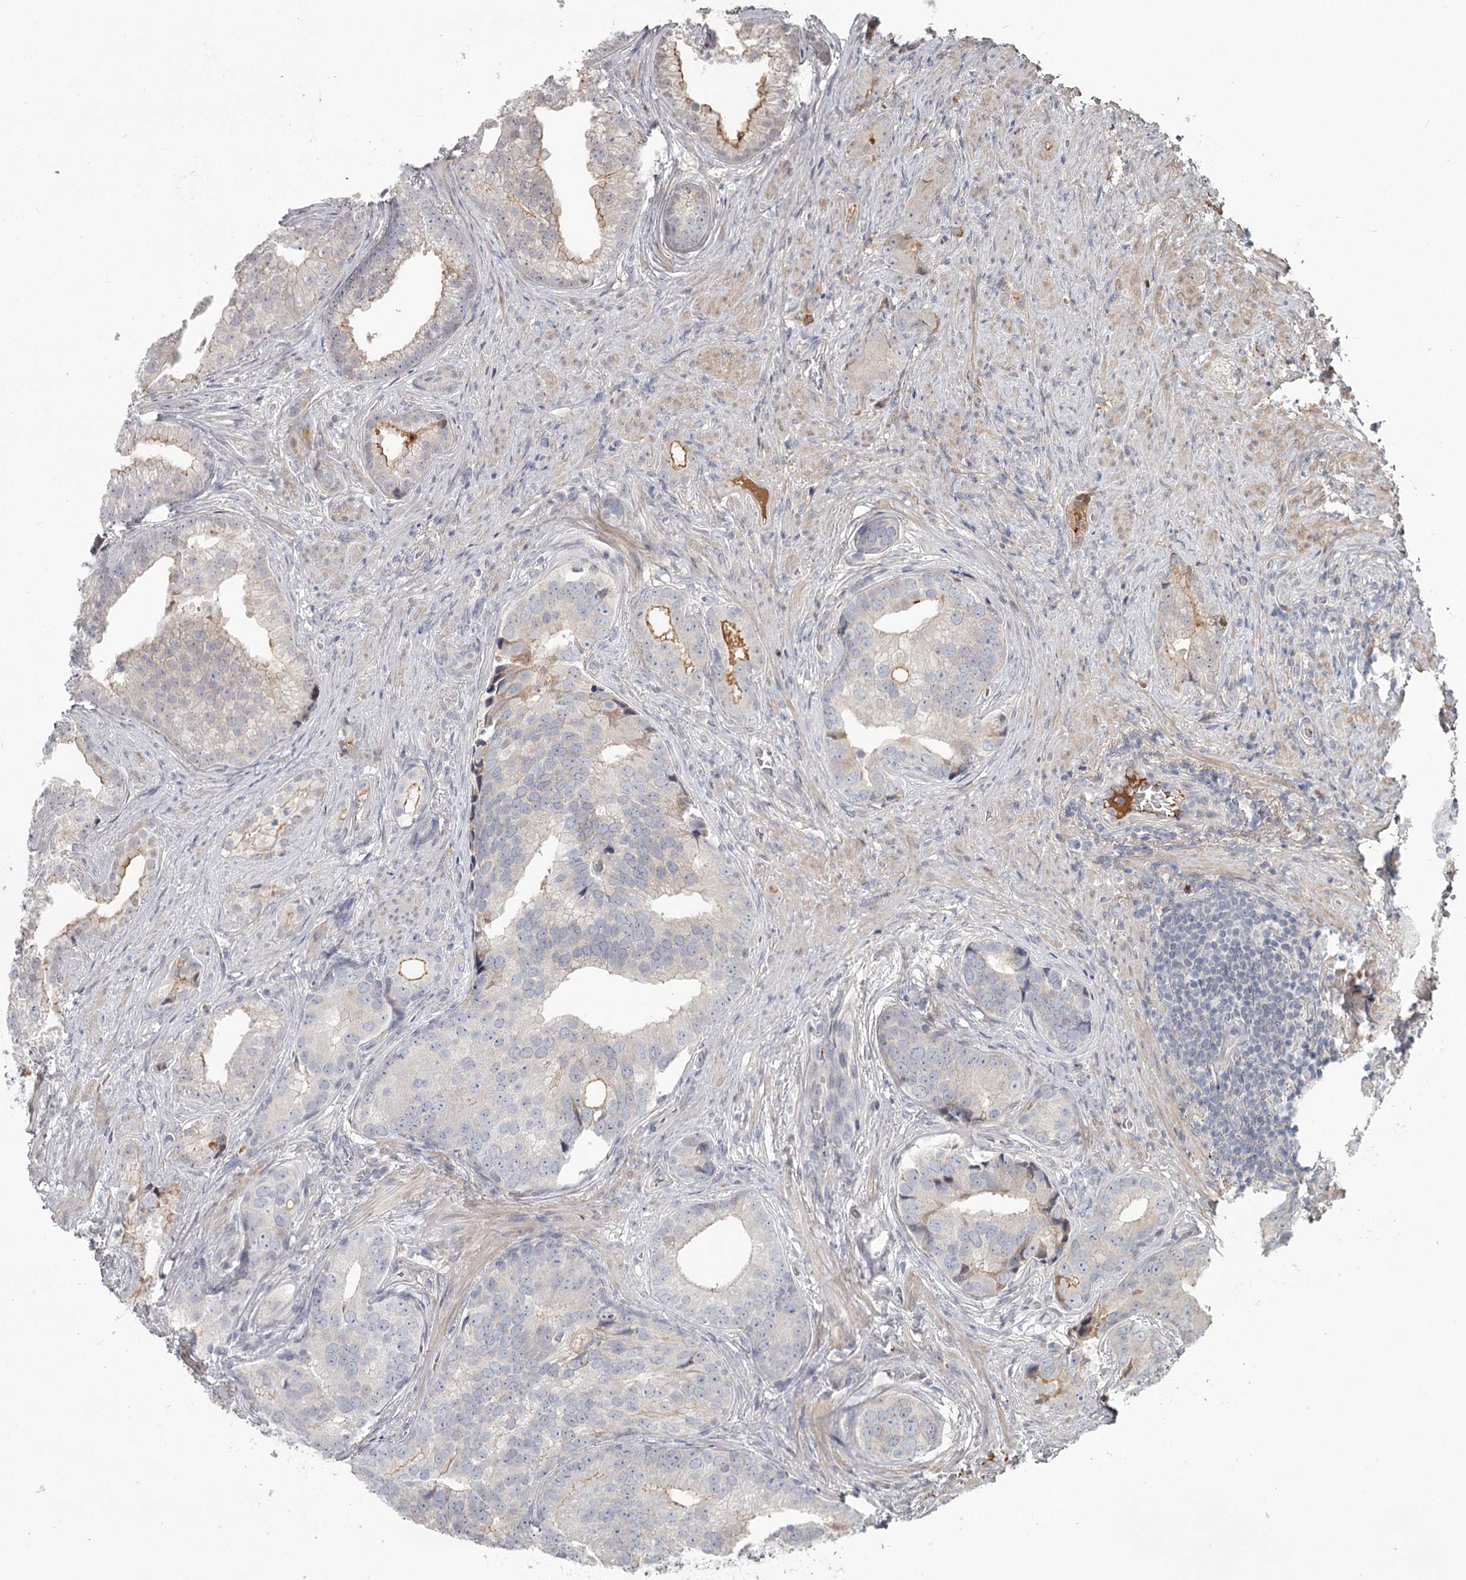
{"staining": {"intensity": "moderate", "quantity": "<25%", "location": "cytoplasmic/membranous"}, "tissue": "prostate cancer", "cell_type": "Tumor cells", "image_type": "cancer", "snomed": [{"axis": "morphology", "description": "Adenocarcinoma, Low grade"}, {"axis": "topography", "description": "Prostate"}], "caption": "Immunohistochemistry of human low-grade adenocarcinoma (prostate) displays low levels of moderate cytoplasmic/membranous positivity in approximately <25% of tumor cells.", "gene": "DHRS9", "patient": {"sex": "male", "age": 71}}